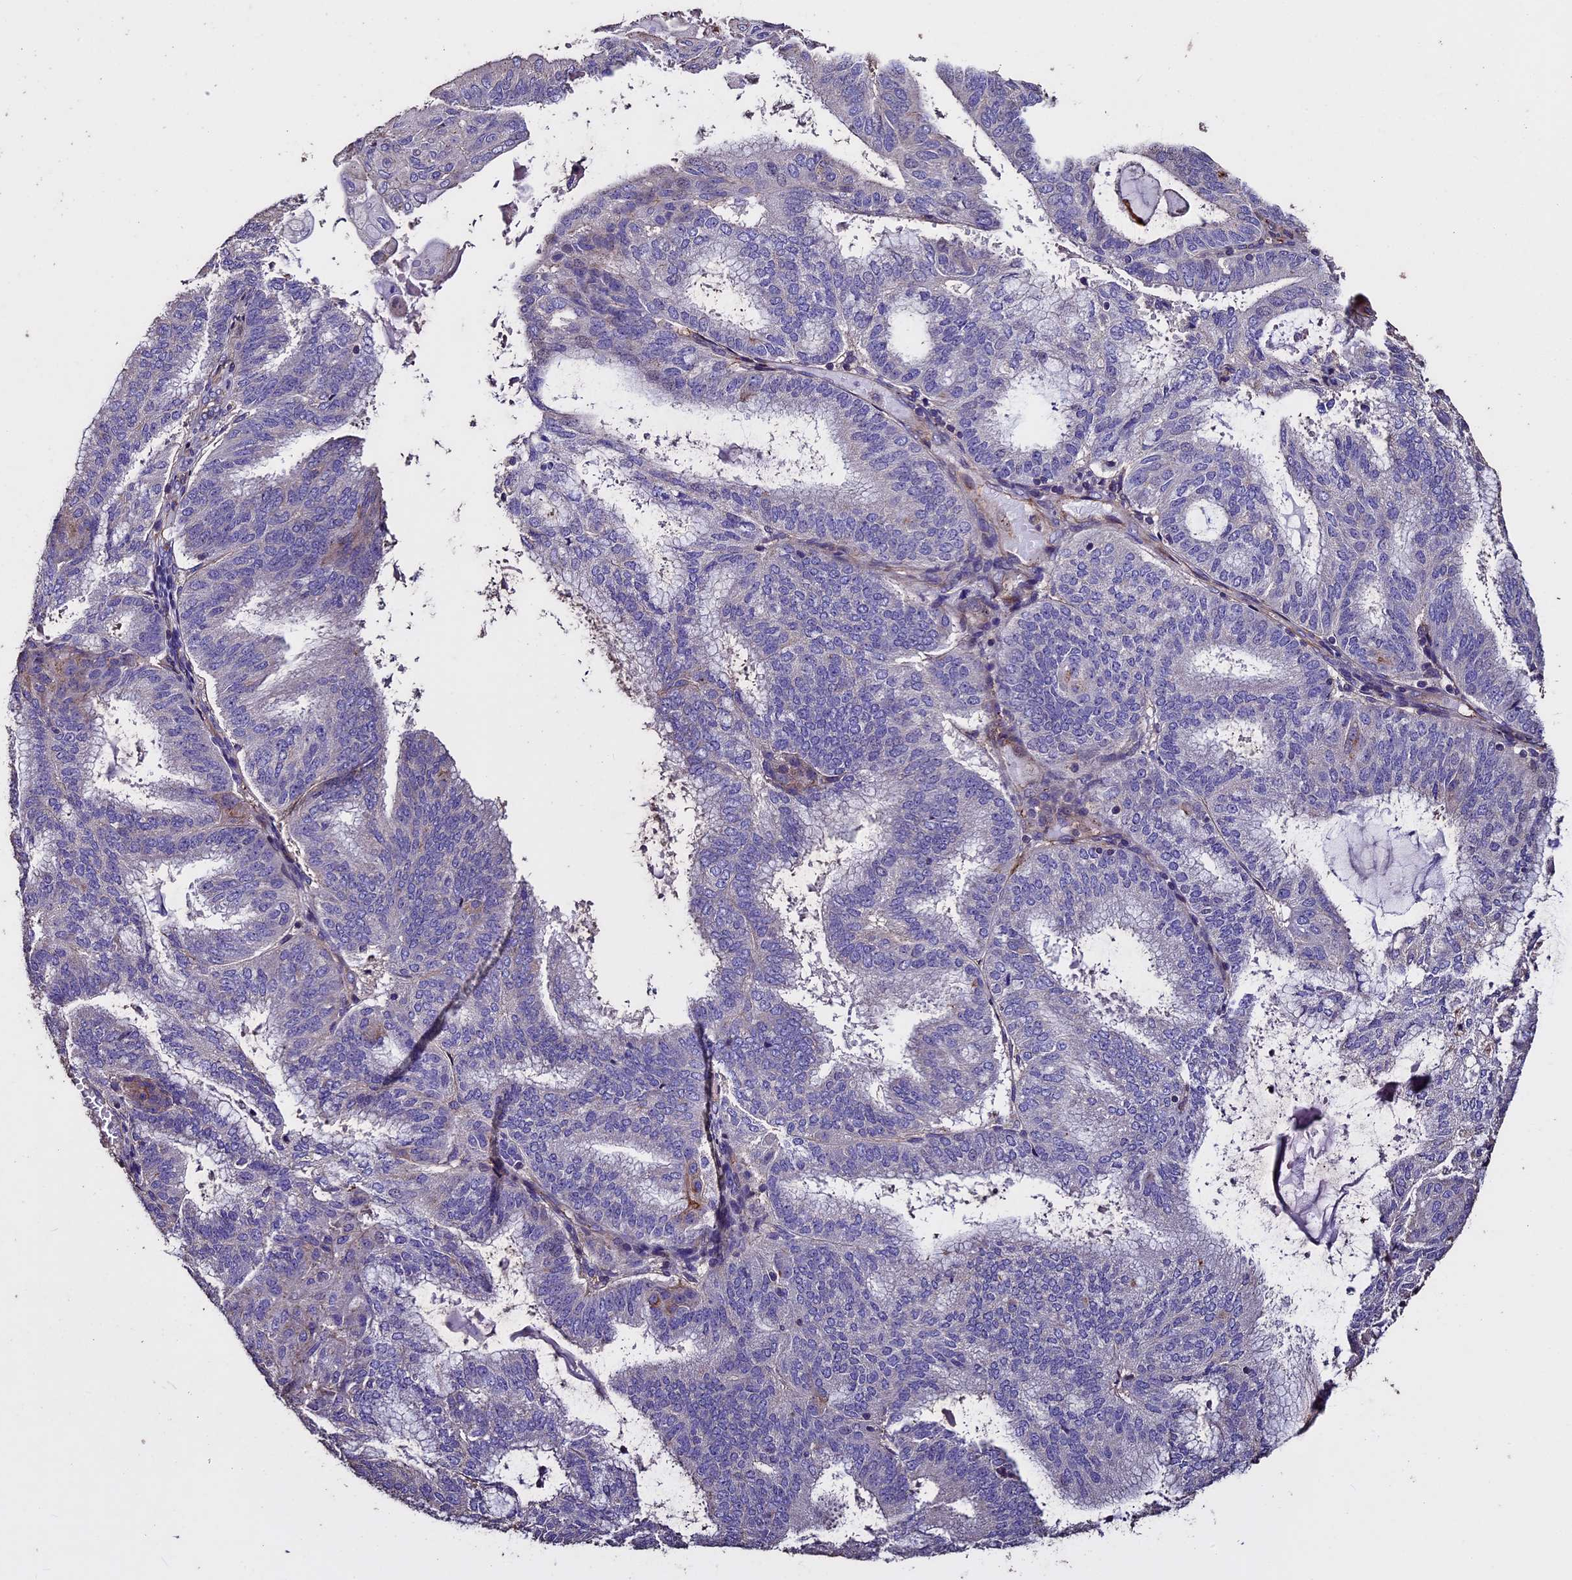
{"staining": {"intensity": "negative", "quantity": "none", "location": "none"}, "tissue": "endometrial cancer", "cell_type": "Tumor cells", "image_type": "cancer", "snomed": [{"axis": "morphology", "description": "Adenocarcinoma, NOS"}, {"axis": "topography", "description": "Endometrium"}], "caption": "Tumor cells show no significant positivity in adenocarcinoma (endometrial). (Brightfield microscopy of DAB (3,3'-diaminobenzidine) IHC at high magnification).", "gene": "USB1", "patient": {"sex": "female", "age": 49}}